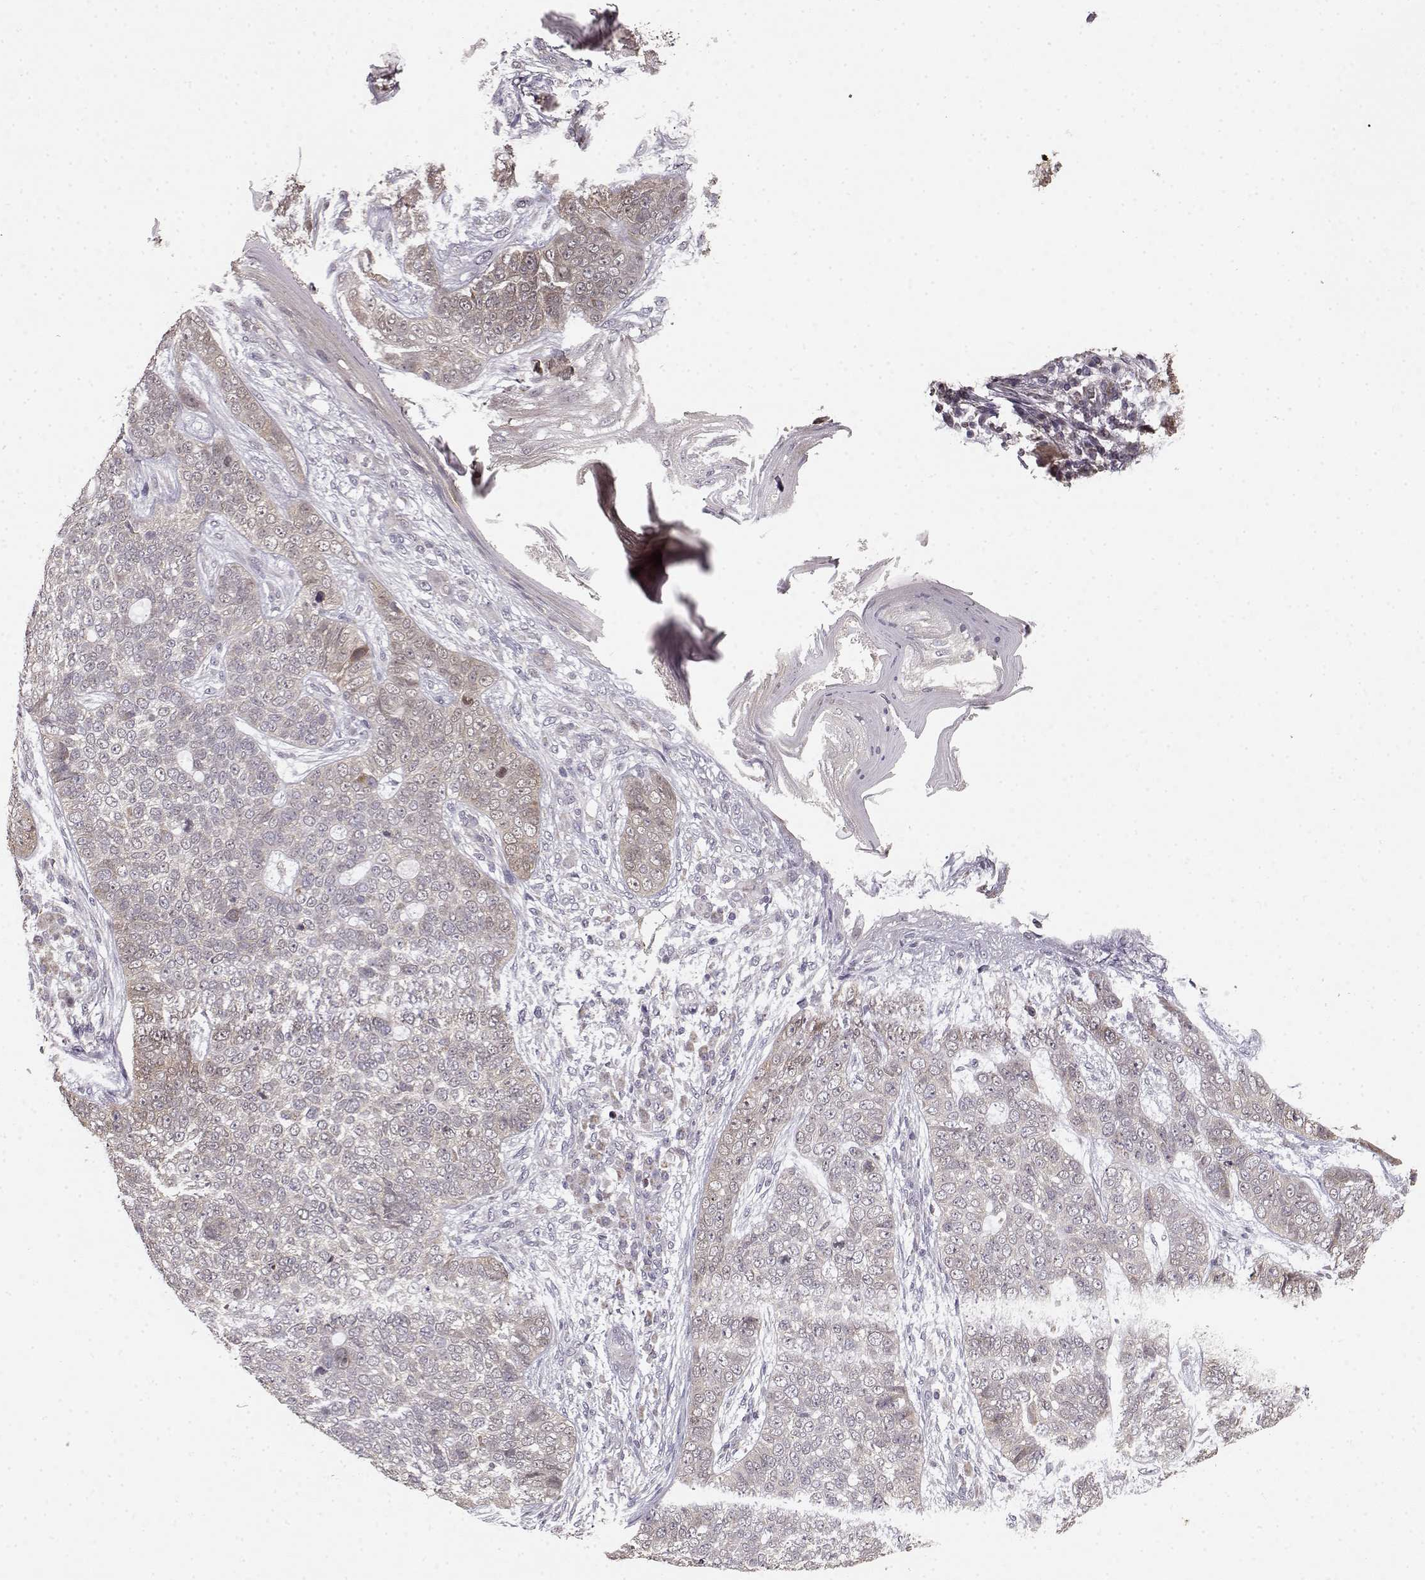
{"staining": {"intensity": "weak", "quantity": "<25%", "location": "cytoplasmic/membranous"}, "tissue": "skin cancer", "cell_type": "Tumor cells", "image_type": "cancer", "snomed": [{"axis": "morphology", "description": "Basal cell carcinoma"}, {"axis": "topography", "description": "Skin"}], "caption": "Skin basal cell carcinoma was stained to show a protein in brown. There is no significant positivity in tumor cells.", "gene": "BACH2", "patient": {"sex": "female", "age": 69}}